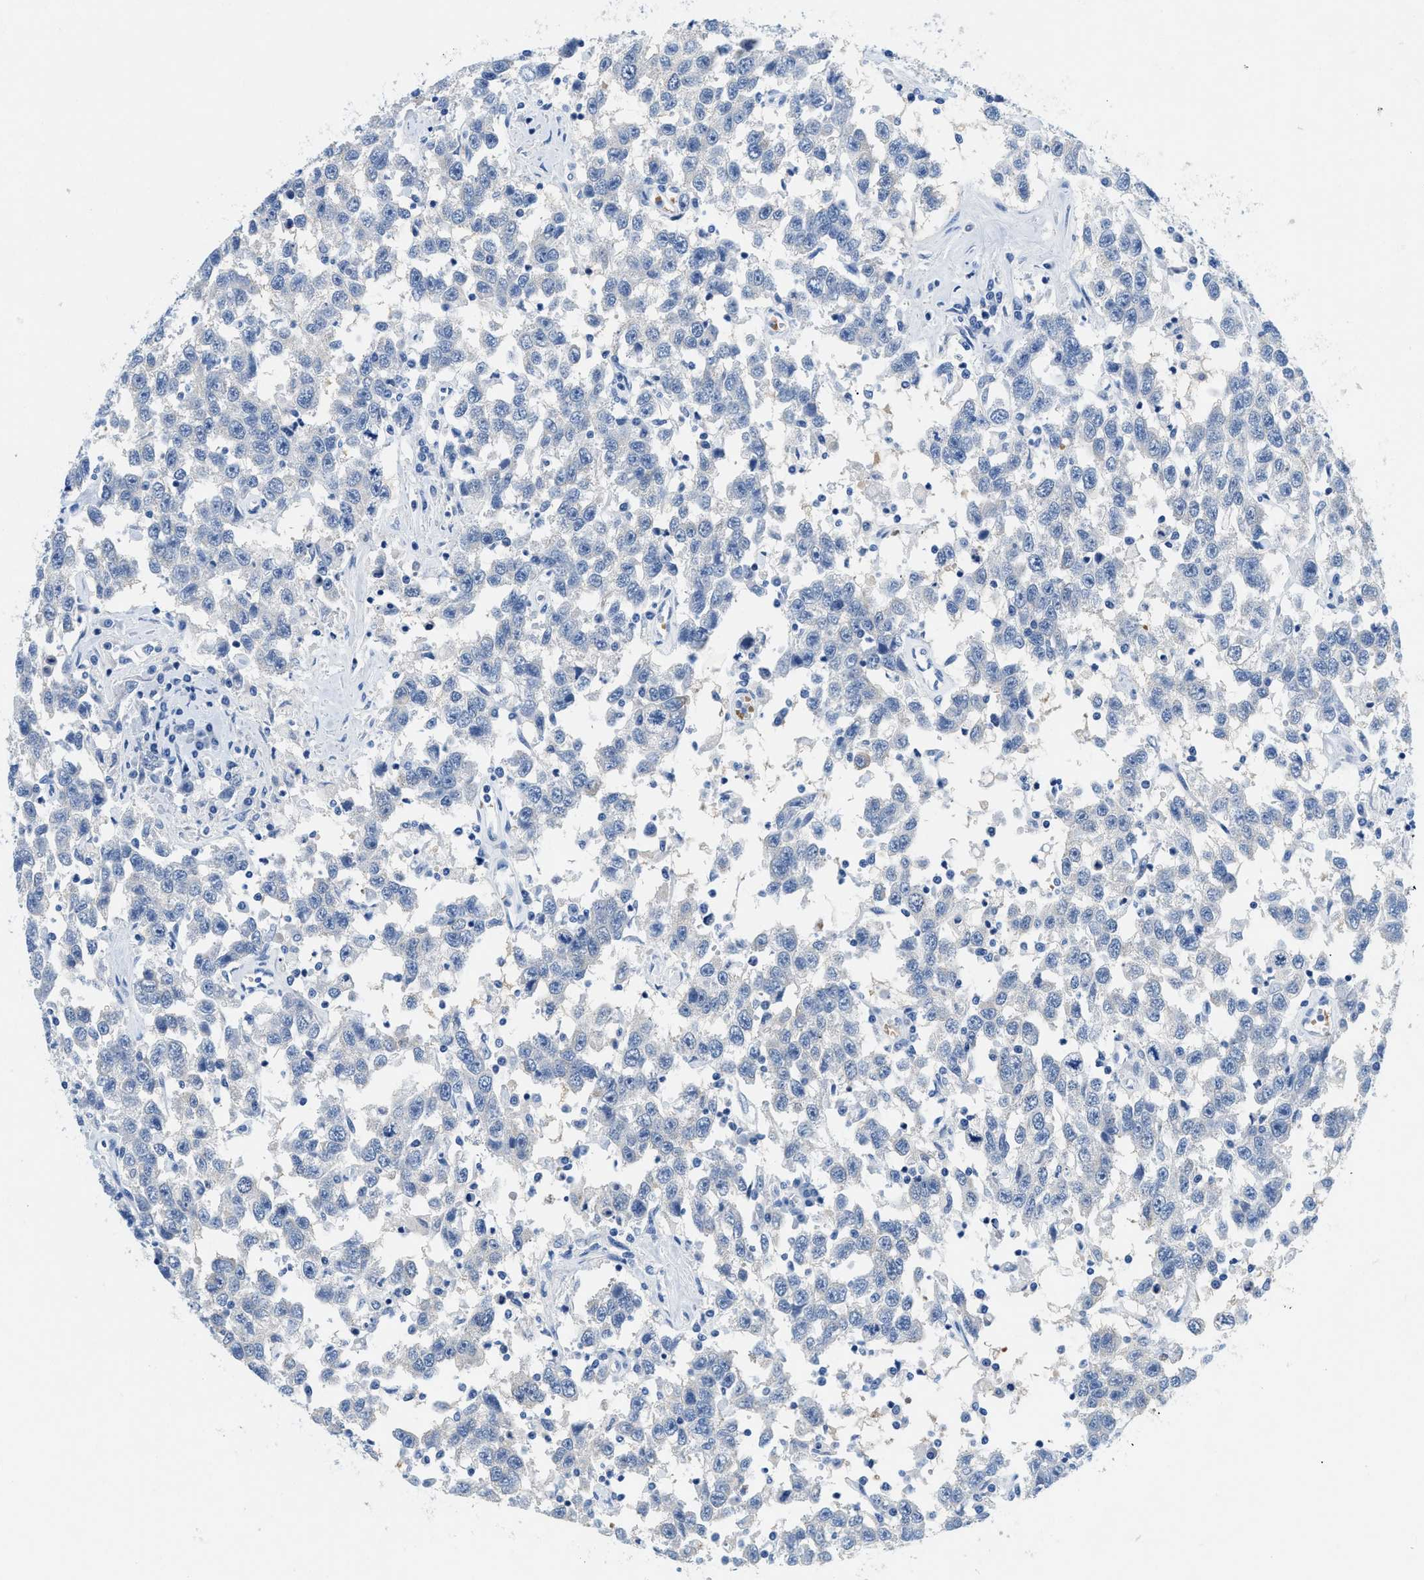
{"staining": {"intensity": "negative", "quantity": "none", "location": "none"}, "tissue": "testis cancer", "cell_type": "Tumor cells", "image_type": "cancer", "snomed": [{"axis": "morphology", "description": "Seminoma, NOS"}, {"axis": "topography", "description": "Testis"}], "caption": "A high-resolution photomicrograph shows immunohistochemistry (IHC) staining of seminoma (testis), which demonstrates no significant expression in tumor cells.", "gene": "BPGM", "patient": {"sex": "male", "age": 41}}